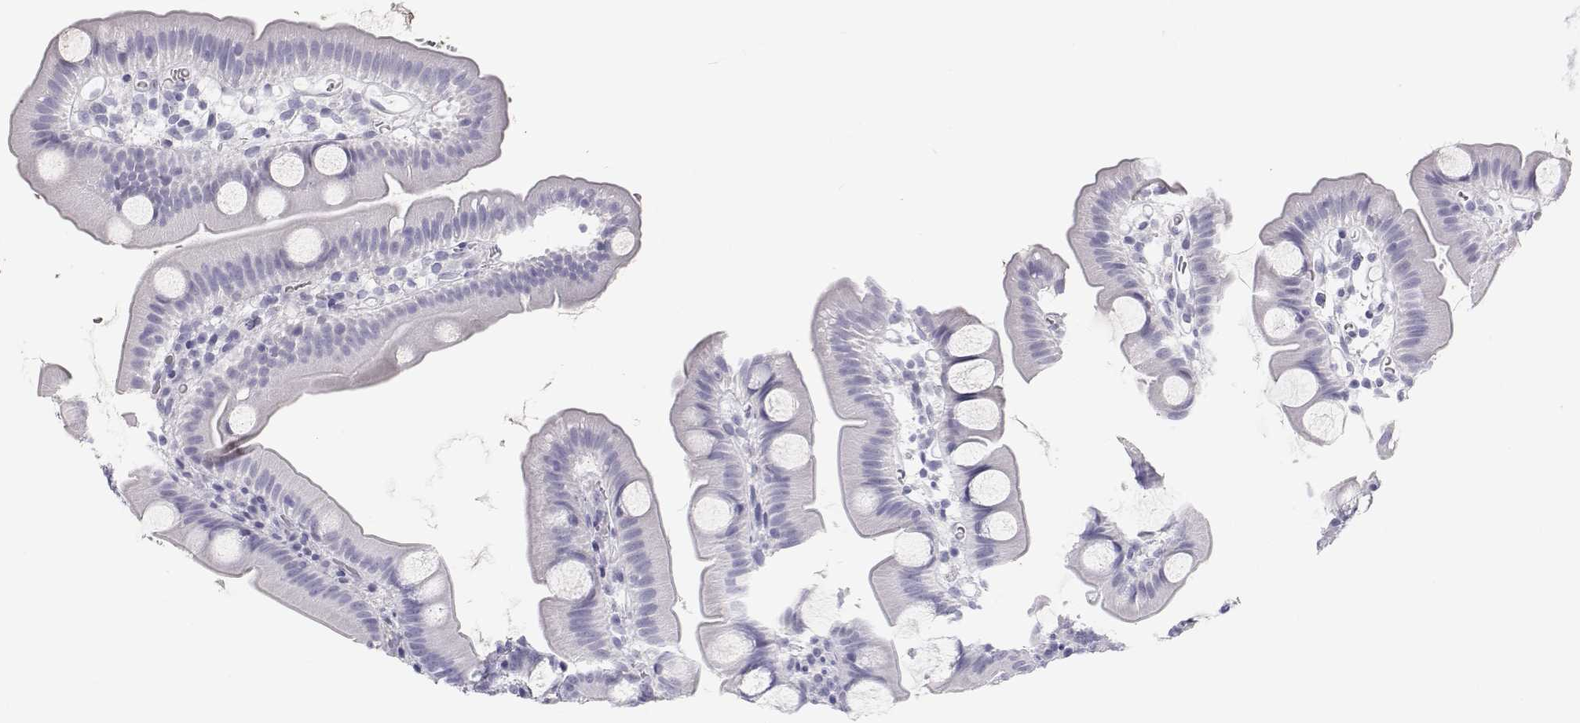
{"staining": {"intensity": "negative", "quantity": "none", "location": "none"}, "tissue": "small intestine", "cell_type": "Glandular cells", "image_type": "normal", "snomed": [{"axis": "morphology", "description": "Normal tissue, NOS"}, {"axis": "topography", "description": "Small intestine"}], "caption": "Protein analysis of unremarkable small intestine displays no significant staining in glandular cells. (Immunohistochemistry (ihc), brightfield microscopy, high magnification).", "gene": "SFTPB", "patient": {"sex": "female", "age": 68}}